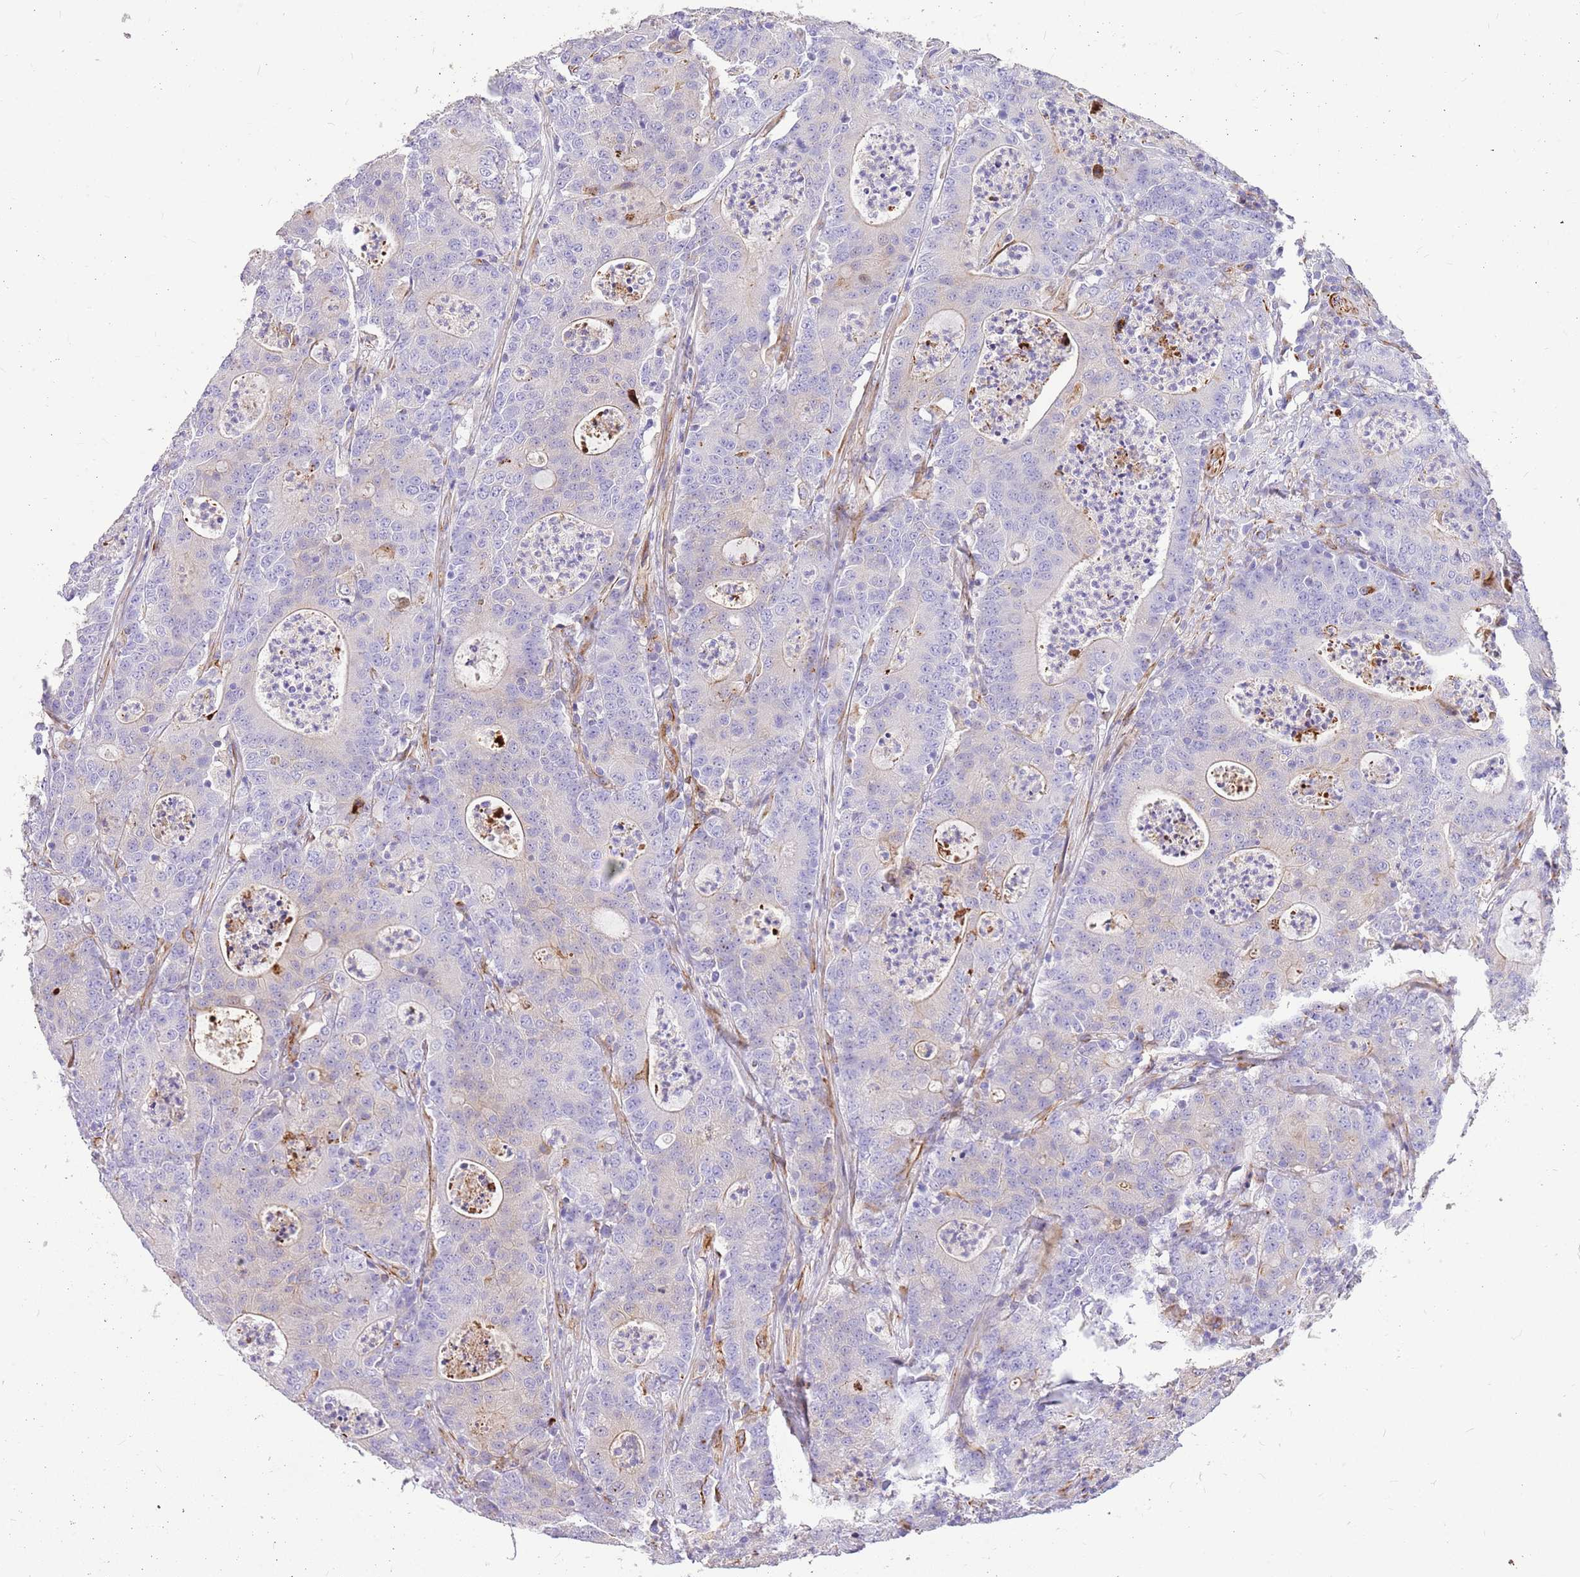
{"staining": {"intensity": "negative", "quantity": "none", "location": "none"}, "tissue": "colorectal cancer", "cell_type": "Tumor cells", "image_type": "cancer", "snomed": [{"axis": "morphology", "description": "Adenocarcinoma, NOS"}, {"axis": "topography", "description": "Colon"}], "caption": "A micrograph of colorectal cancer stained for a protein exhibits no brown staining in tumor cells.", "gene": "ZDHHC1", "patient": {"sex": "male", "age": 83}}